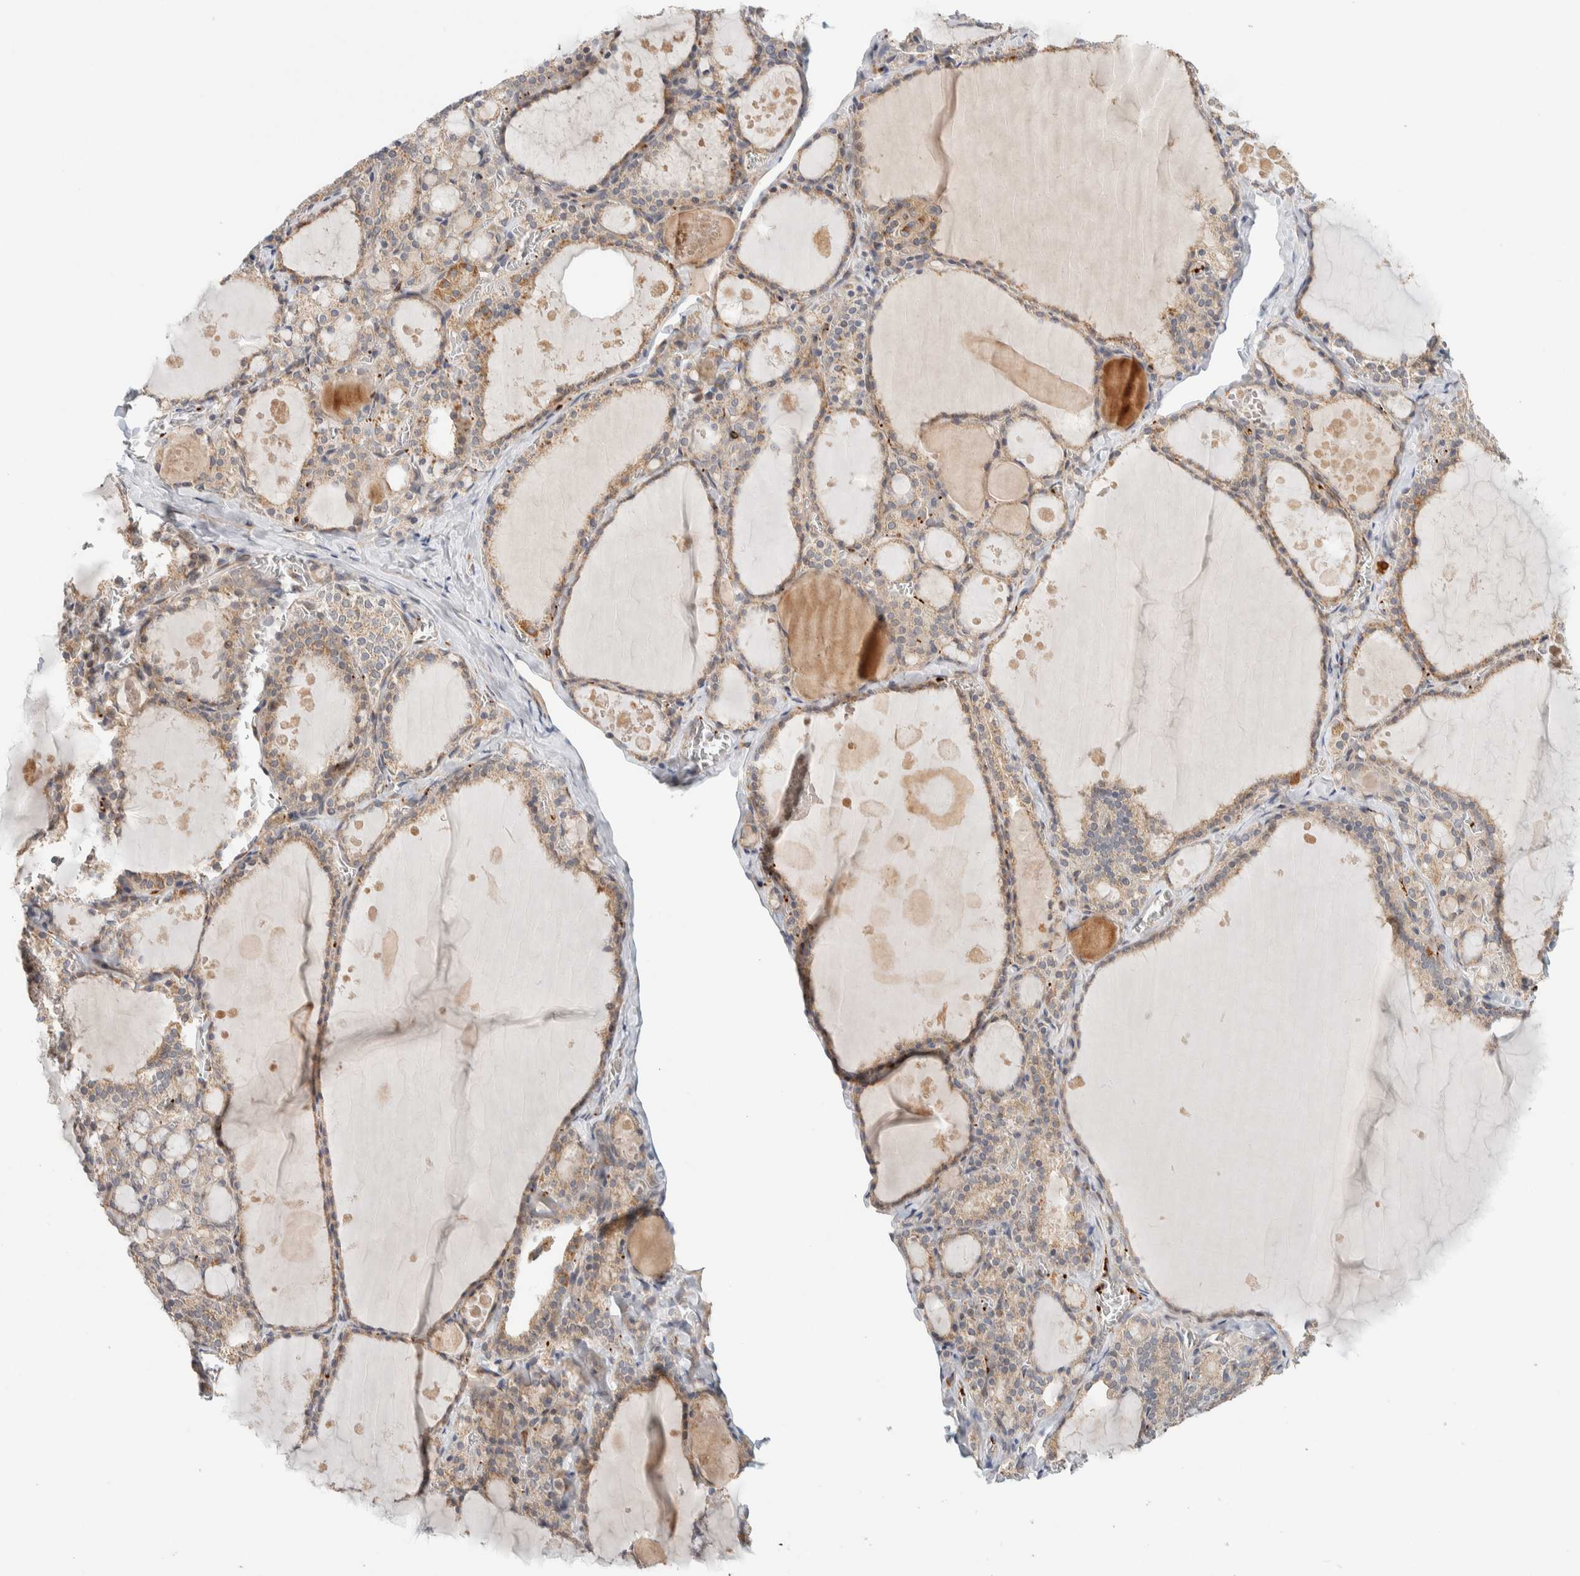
{"staining": {"intensity": "weak", "quantity": ">75%", "location": "cytoplasmic/membranous"}, "tissue": "thyroid gland", "cell_type": "Glandular cells", "image_type": "normal", "snomed": [{"axis": "morphology", "description": "Normal tissue, NOS"}, {"axis": "topography", "description": "Thyroid gland"}], "caption": "Weak cytoplasmic/membranous staining for a protein is seen in about >75% of glandular cells of unremarkable thyroid gland using immunohistochemistry.", "gene": "KIF9", "patient": {"sex": "male", "age": 56}}